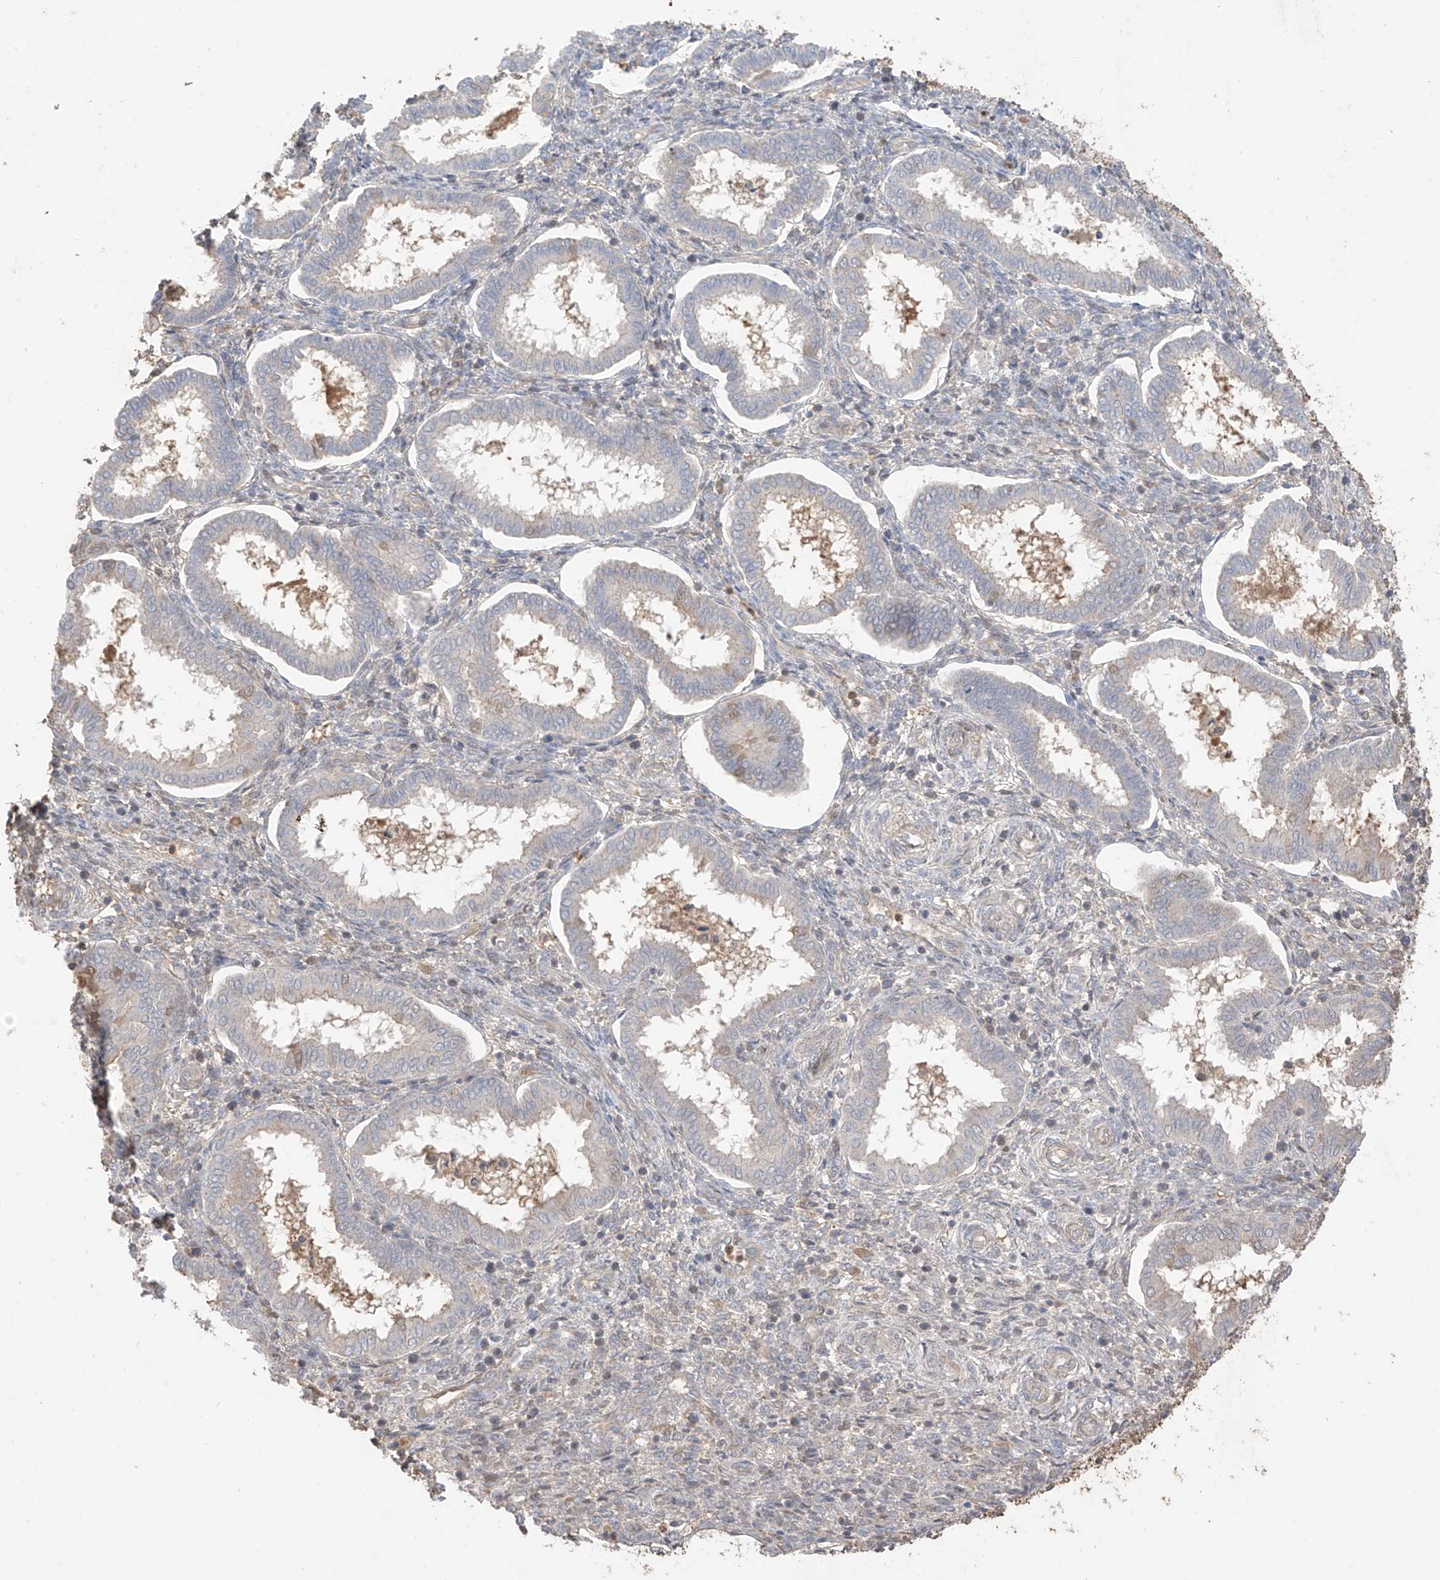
{"staining": {"intensity": "negative", "quantity": "none", "location": "none"}, "tissue": "endometrium", "cell_type": "Cells in endometrial stroma", "image_type": "normal", "snomed": [{"axis": "morphology", "description": "Normal tissue, NOS"}, {"axis": "topography", "description": "Endometrium"}], "caption": "High power microscopy micrograph of an IHC histopathology image of unremarkable endometrium, revealing no significant expression in cells in endometrial stroma.", "gene": "CACNA2D4", "patient": {"sex": "female", "age": 24}}